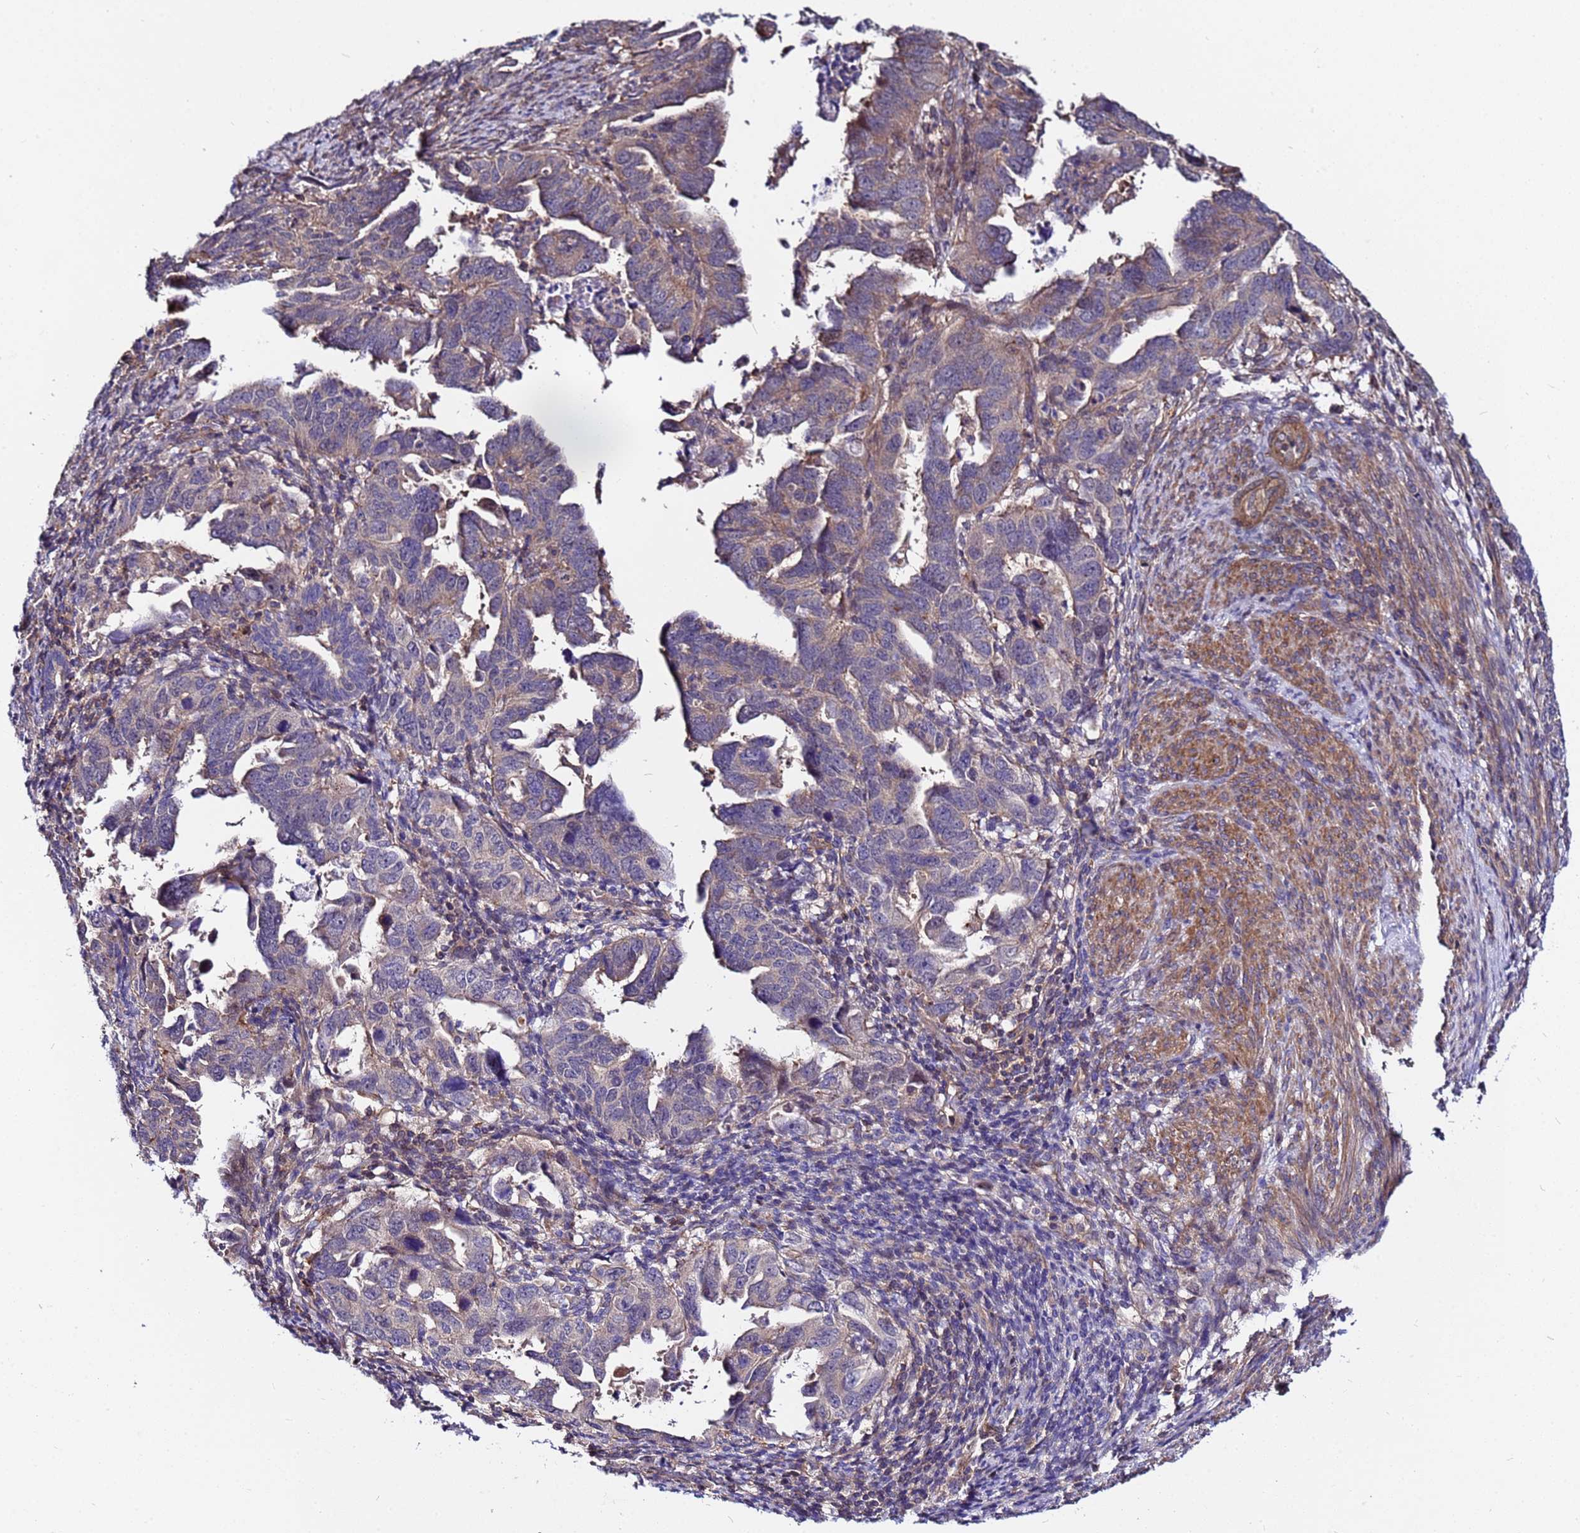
{"staining": {"intensity": "weak", "quantity": "<25%", "location": "cytoplasmic/membranous"}, "tissue": "endometrial cancer", "cell_type": "Tumor cells", "image_type": "cancer", "snomed": [{"axis": "morphology", "description": "Adenocarcinoma, NOS"}, {"axis": "topography", "description": "Endometrium"}], "caption": "Tumor cells show no significant staining in adenocarcinoma (endometrial).", "gene": "STK38", "patient": {"sex": "female", "age": 65}}